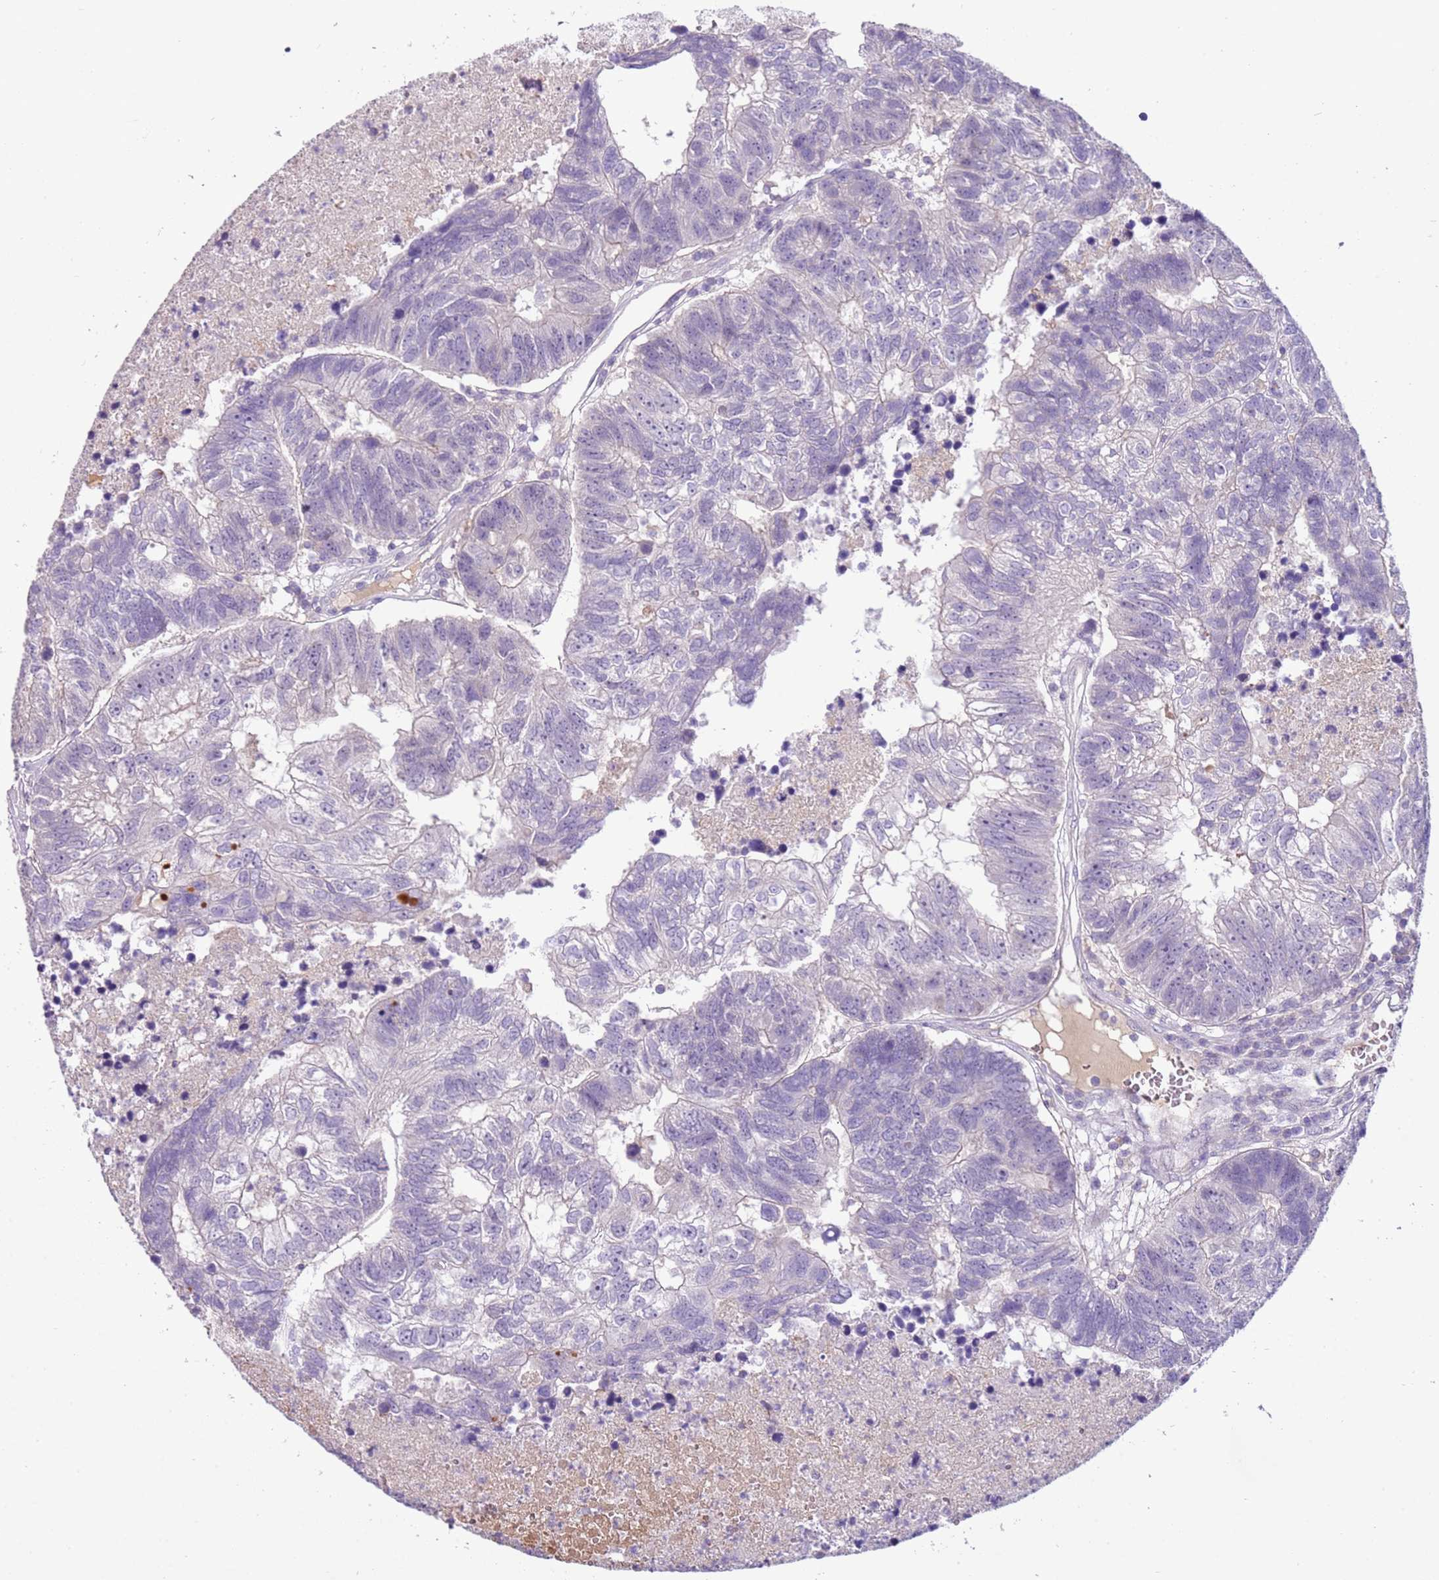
{"staining": {"intensity": "negative", "quantity": "none", "location": "none"}, "tissue": "colorectal cancer", "cell_type": "Tumor cells", "image_type": "cancer", "snomed": [{"axis": "morphology", "description": "Adenocarcinoma, NOS"}, {"axis": "topography", "description": "Colon"}], "caption": "Immunohistochemical staining of colorectal cancer reveals no significant positivity in tumor cells. (Stains: DAB immunohistochemistry with hematoxylin counter stain, Microscopy: brightfield microscopy at high magnification).", "gene": "SCAMP5", "patient": {"sex": "female", "age": 48}}